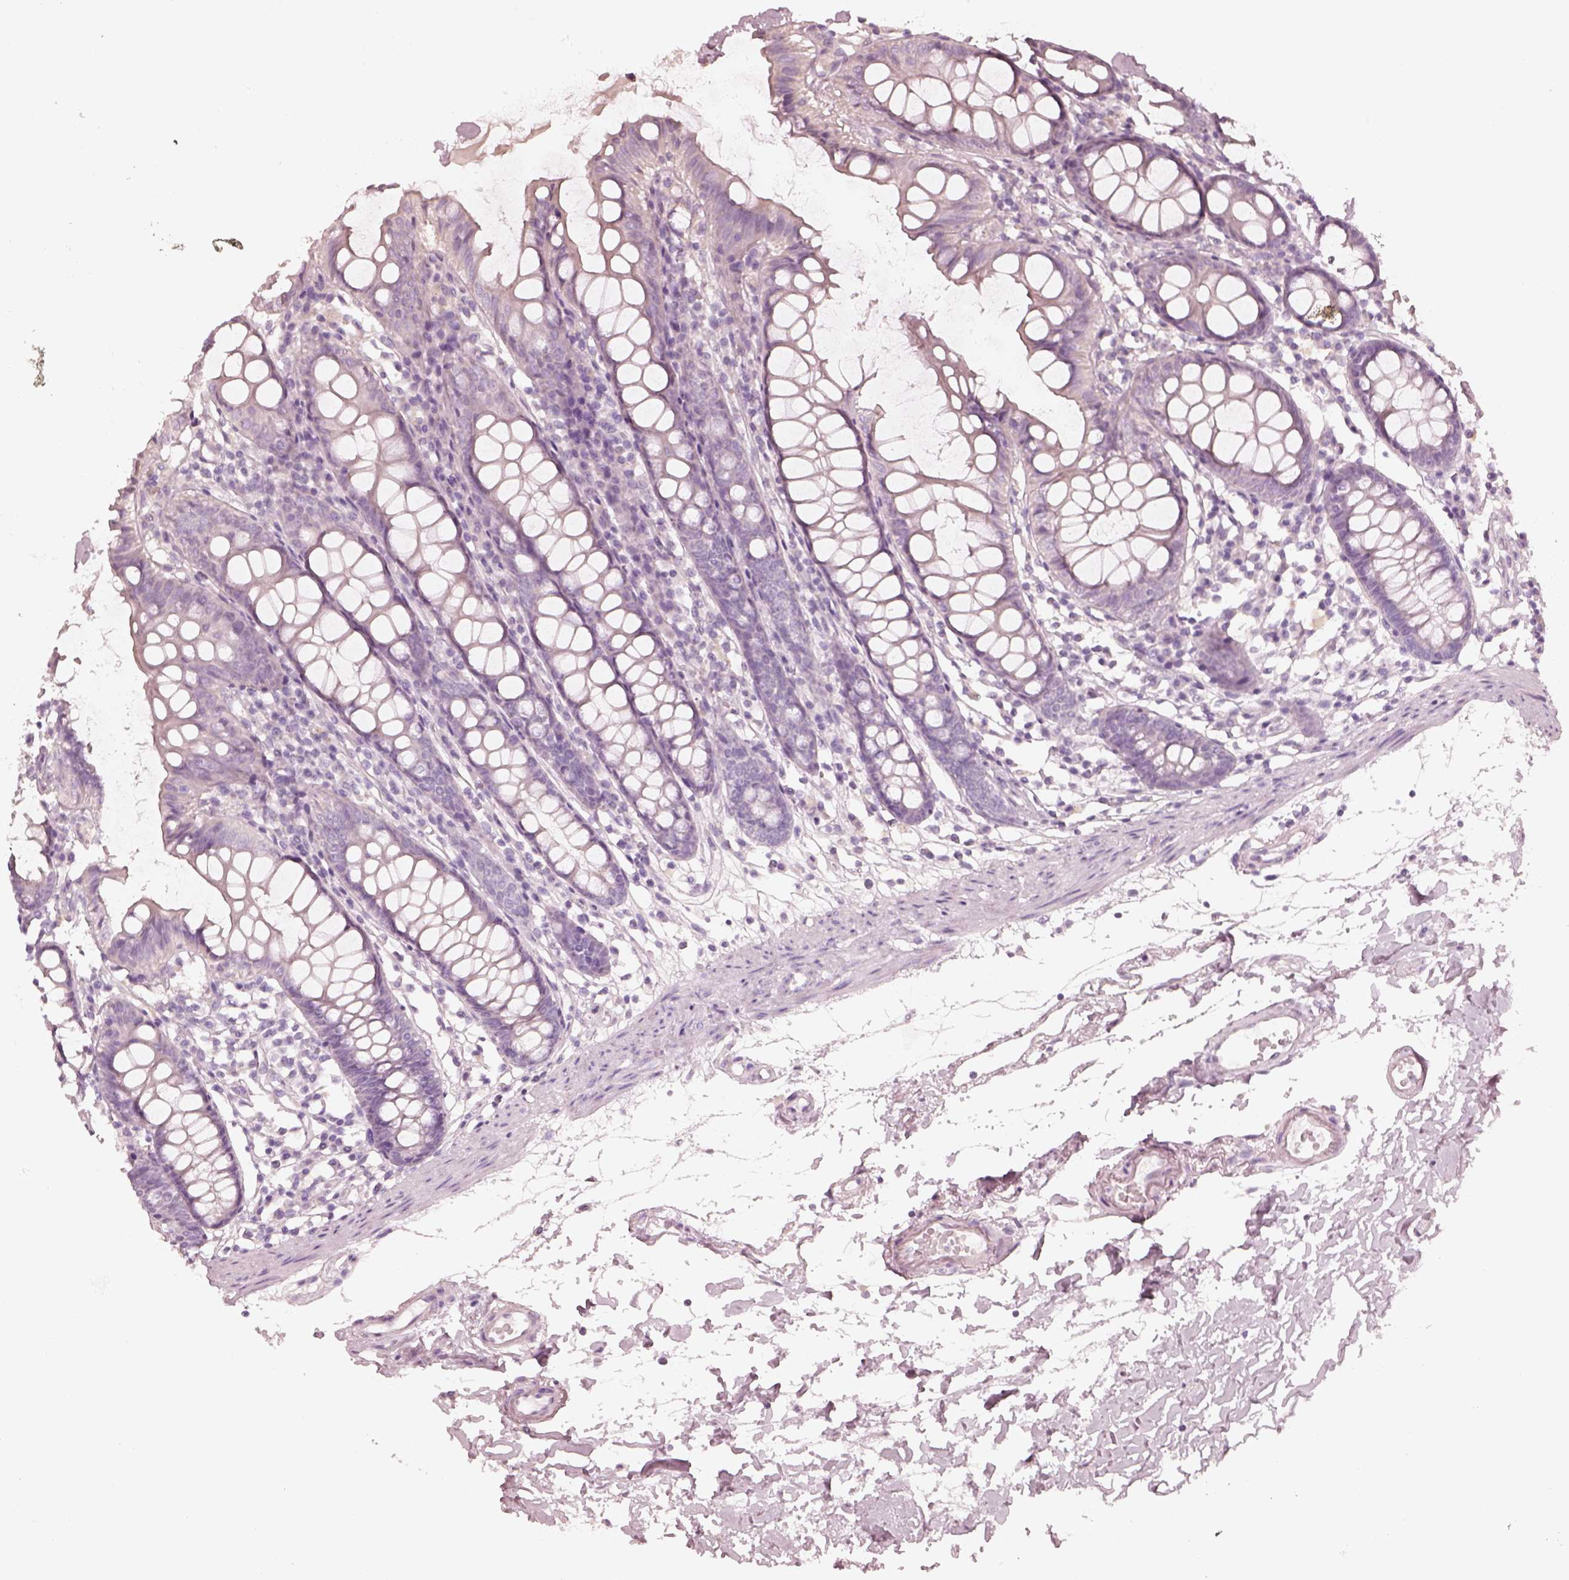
{"staining": {"intensity": "negative", "quantity": "none", "location": "none"}, "tissue": "colon", "cell_type": "Endothelial cells", "image_type": "normal", "snomed": [{"axis": "morphology", "description": "Normal tissue, NOS"}, {"axis": "topography", "description": "Colon"}], "caption": "This is an IHC histopathology image of normal colon. There is no positivity in endothelial cells.", "gene": "ZP4", "patient": {"sex": "female", "age": 84}}